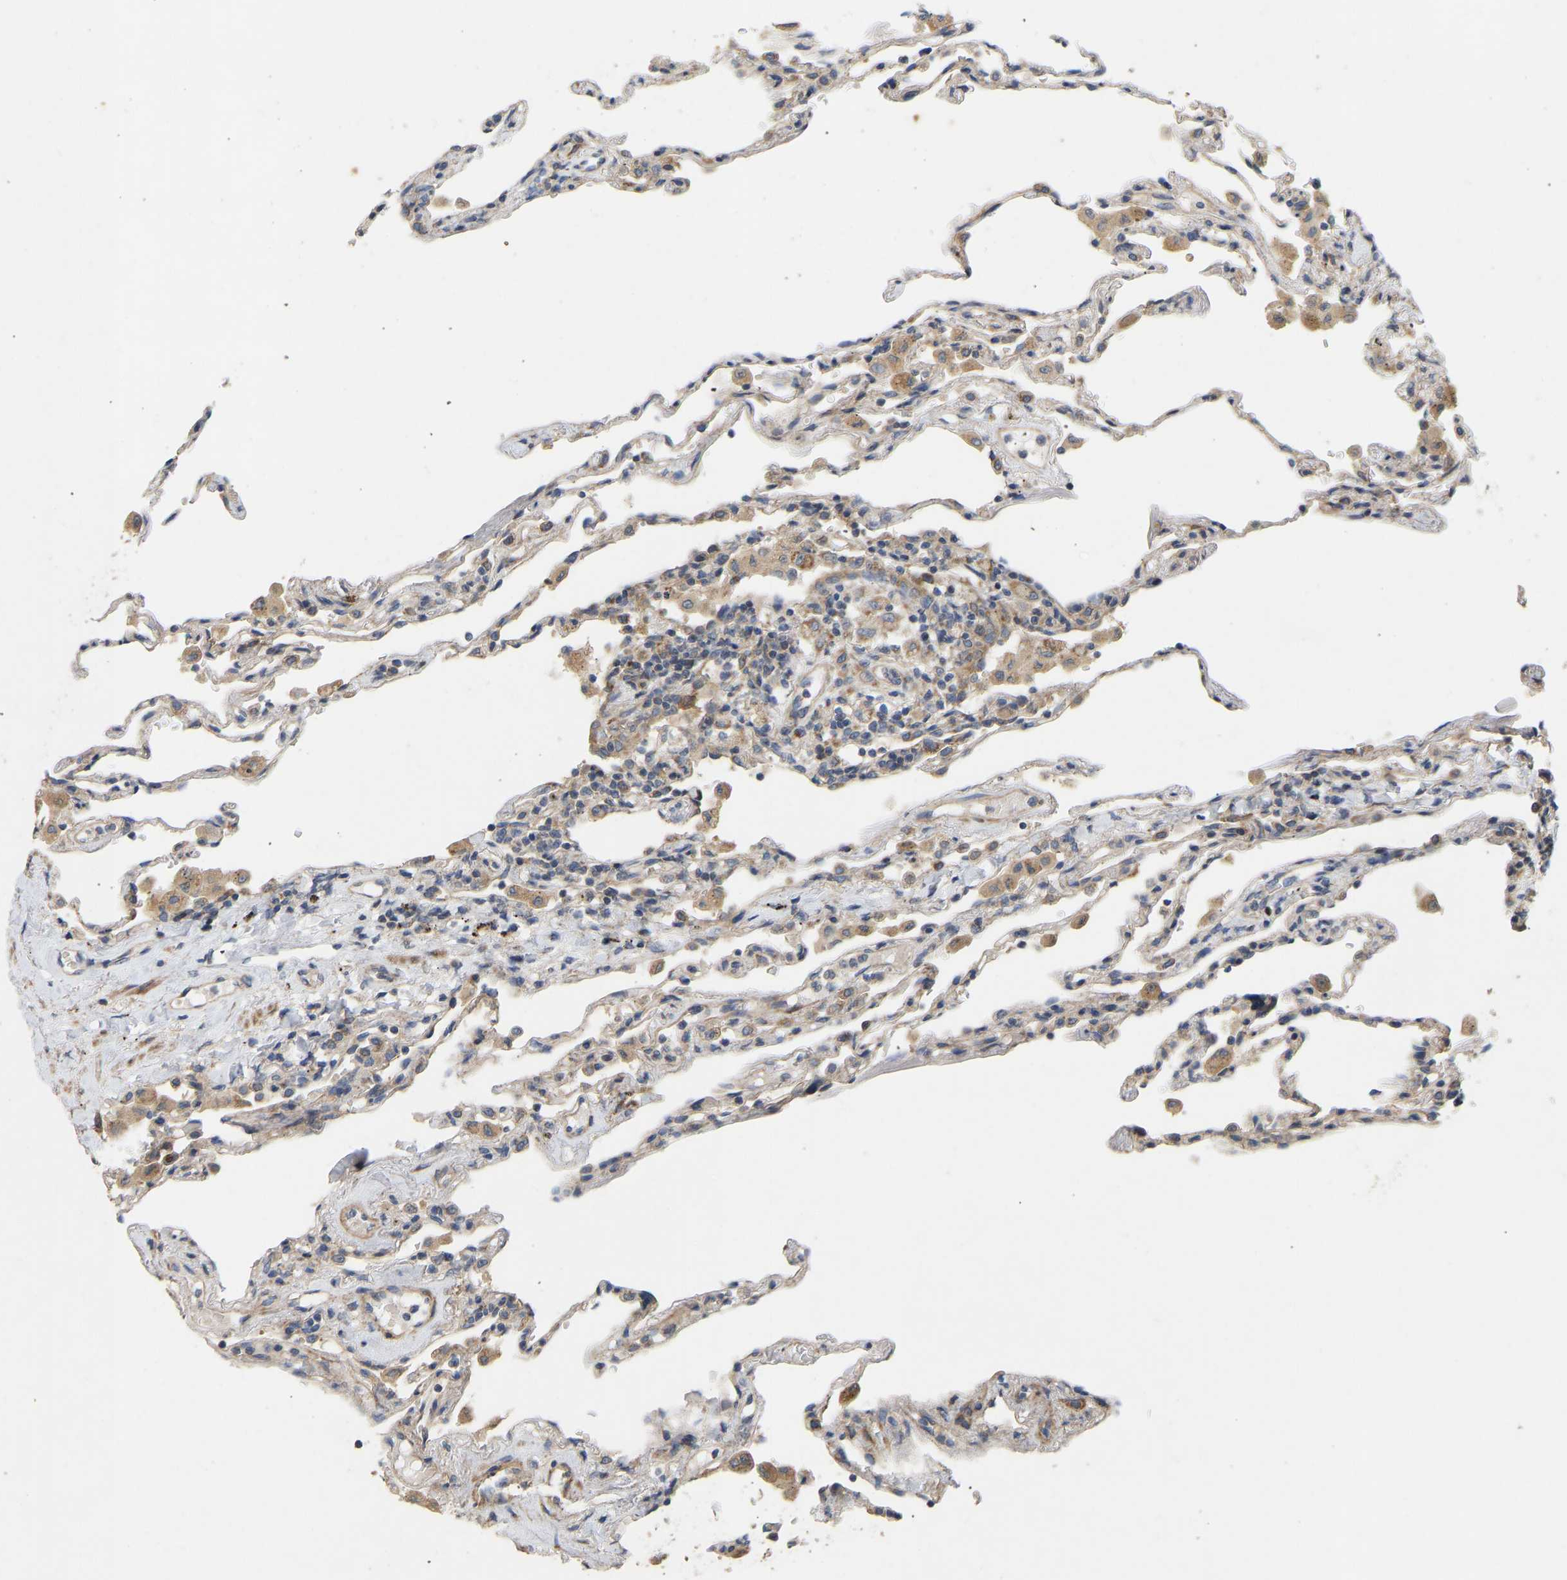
{"staining": {"intensity": "weak", "quantity": "25%-75%", "location": "cytoplasmic/membranous"}, "tissue": "lung", "cell_type": "Alveolar cells", "image_type": "normal", "snomed": [{"axis": "morphology", "description": "Normal tissue, NOS"}, {"axis": "topography", "description": "Lung"}], "caption": "High-magnification brightfield microscopy of benign lung stained with DAB (brown) and counterstained with hematoxylin (blue). alveolar cells exhibit weak cytoplasmic/membranous staining is present in about25%-75% of cells.", "gene": "HACD2", "patient": {"sex": "male", "age": 59}}